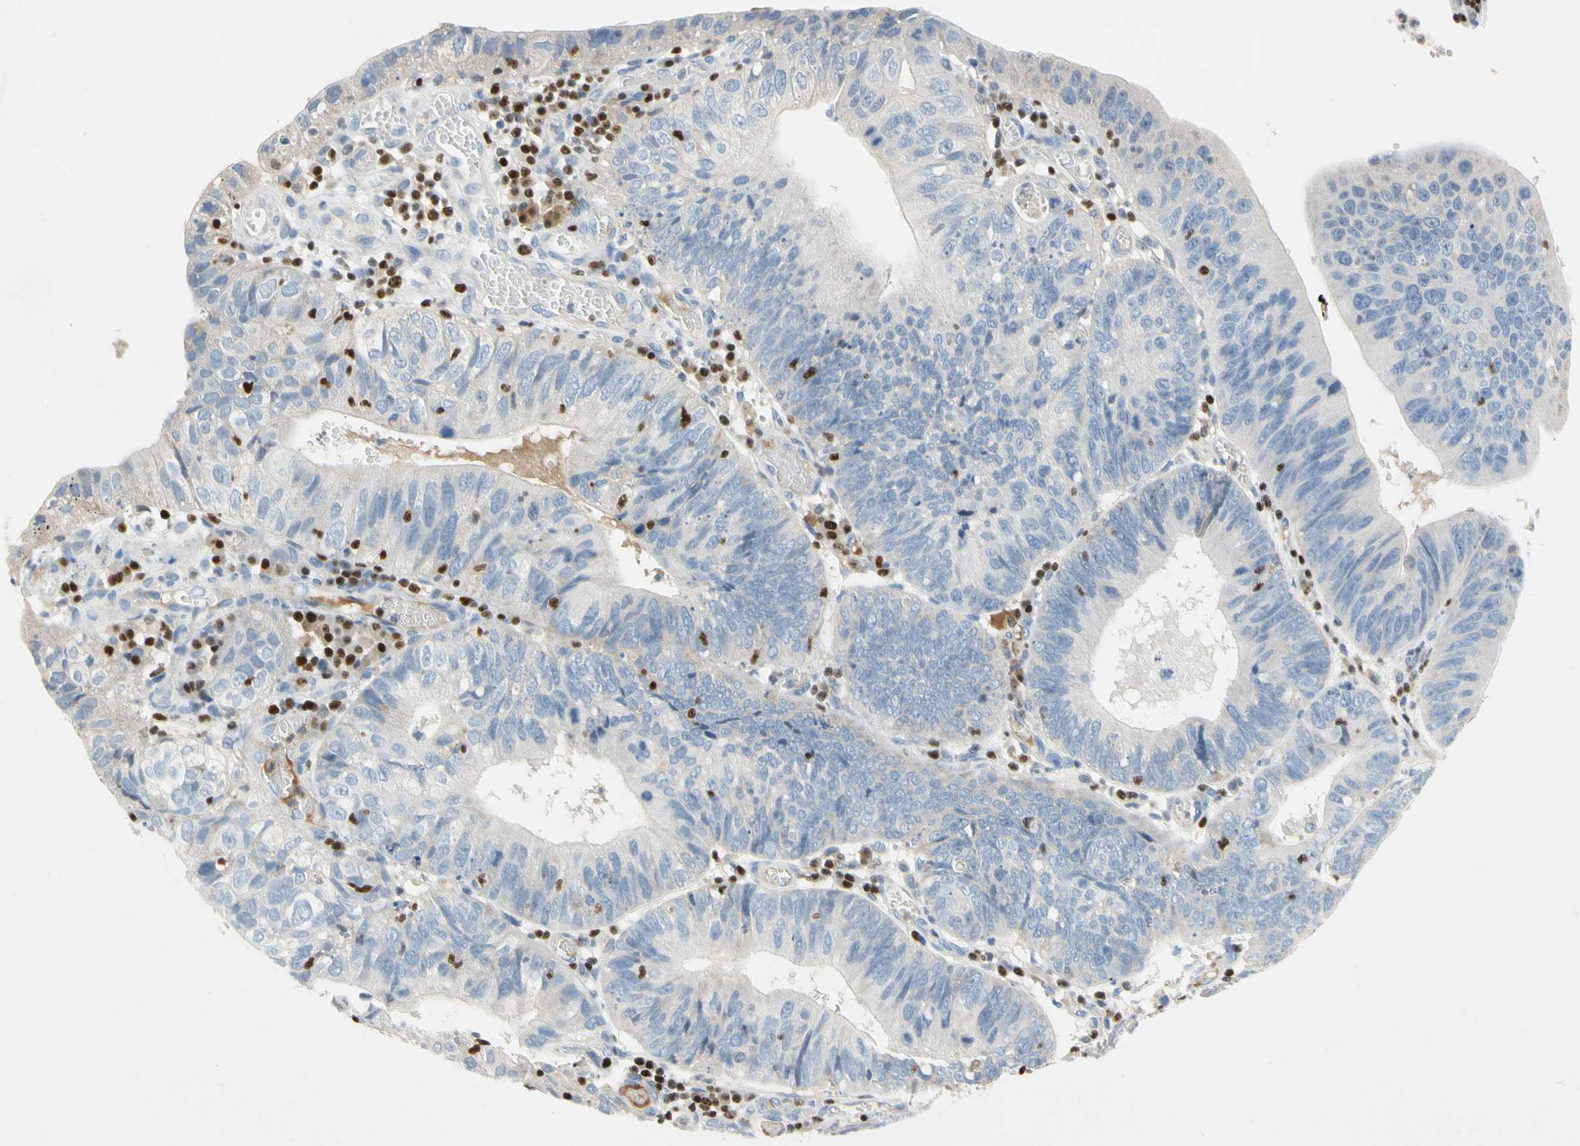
{"staining": {"intensity": "negative", "quantity": "none", "location": "none"}, "tissue": "stomach cancer", "cell_type": "Tumor cells", "image_type": "cancer", "snomed": [{"axis": "morphology", "description": "Adenocarcinoma, NOS"}, {"axis": "topography", "description": "Stomach"}], "caption": "The image shows no staining of tumor cells in adenocarcinoma (stomach).", "gene": "SP140", "patient": {"sex": "male", "age": 59}}